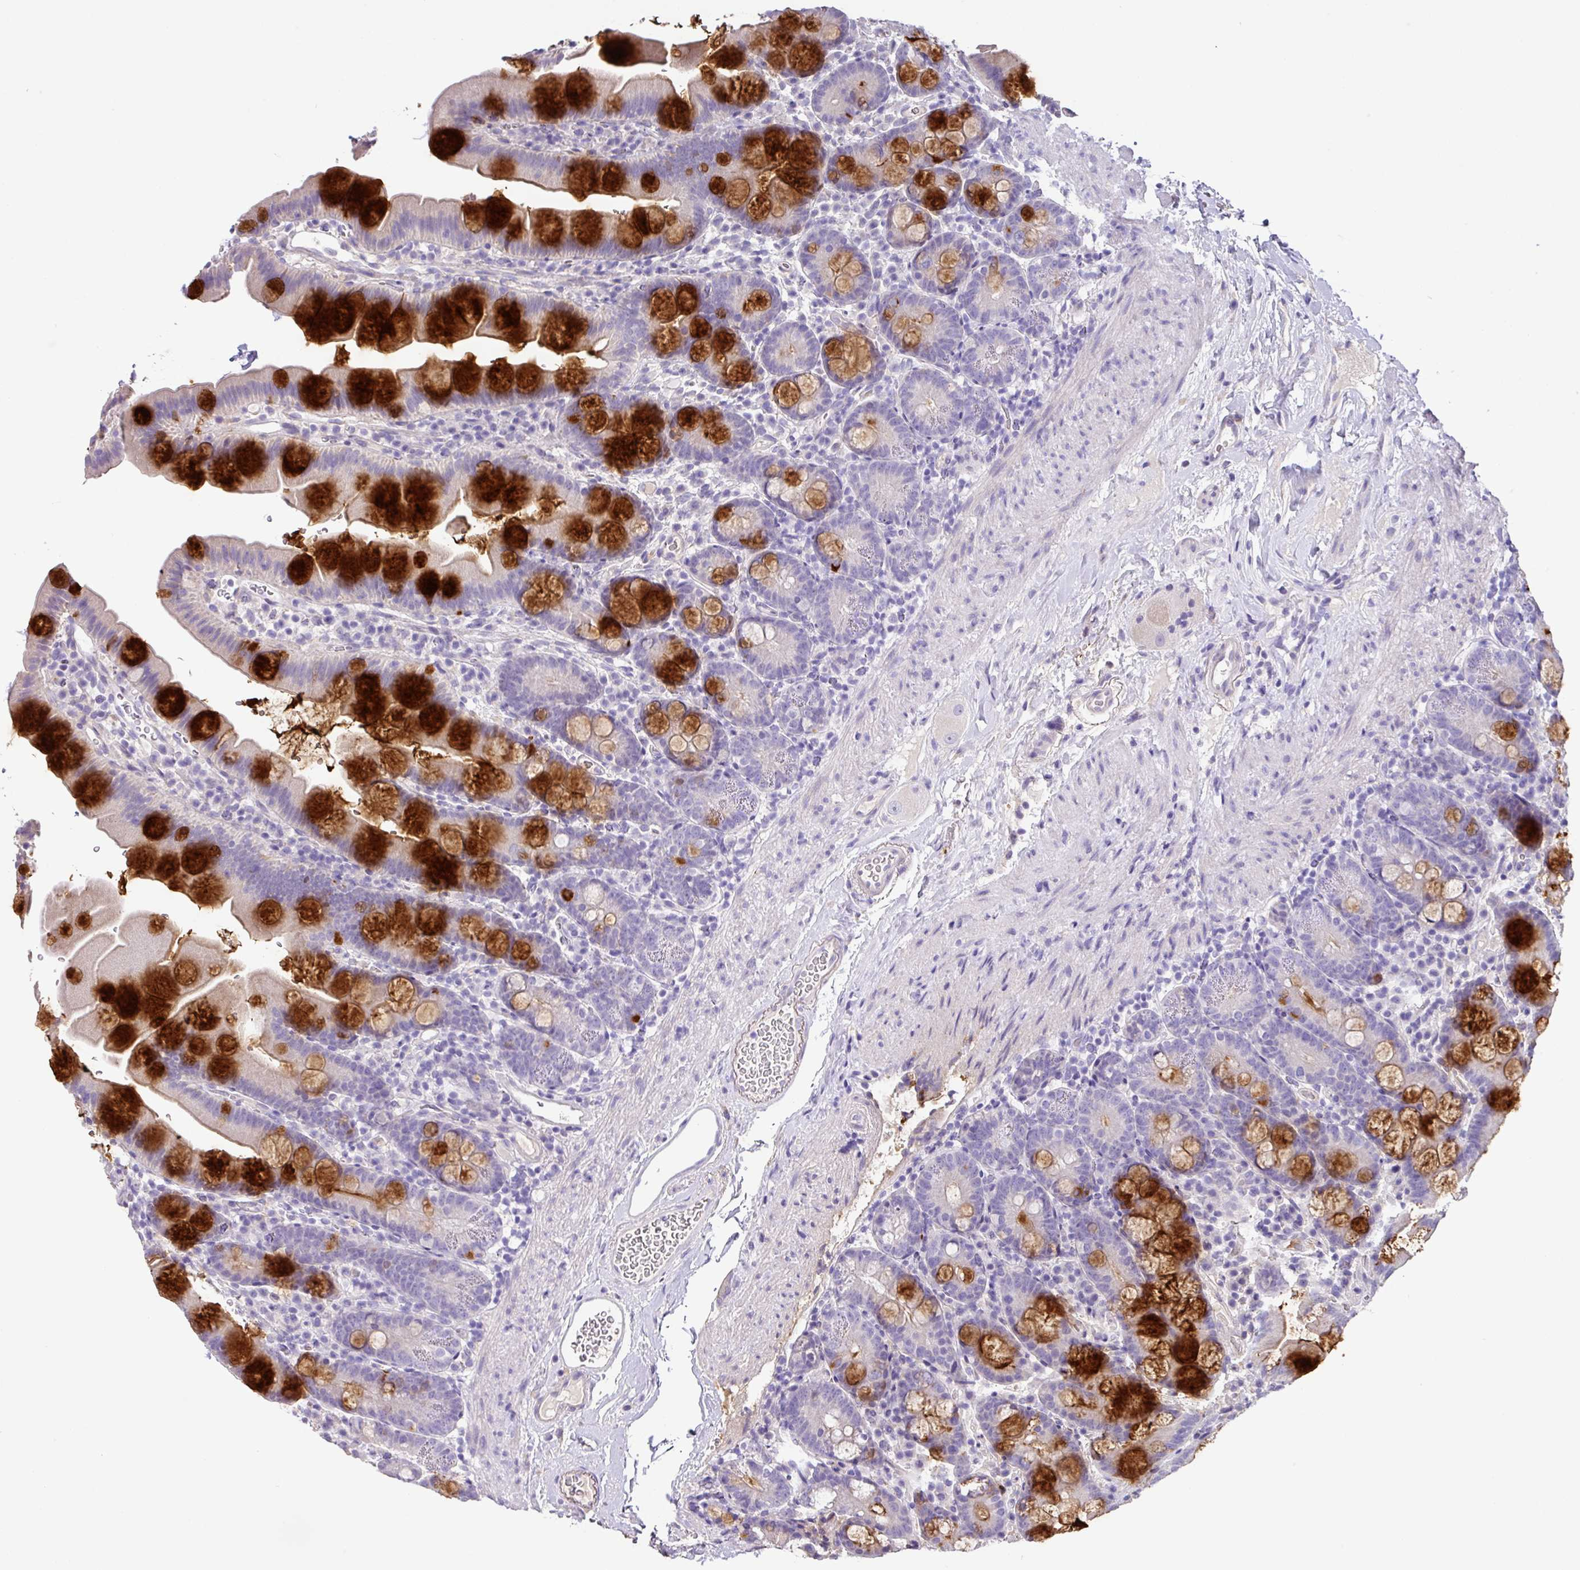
{"staining": {"intensity": "strong", "quantity": "25%-75%", "location": "cytoplasmic/membranous"}, "tissue": "small intestine", "cell_type": "Glandular cells", "image_type": "normal", "snomed": [{"axis": "morphology", "description": "Normal tissue, NOS"}, {"axis": "topography", "description": "Small intestine"}], "caption": "This photomicrograph reveals unremarkable small intestine stained with IHC to label a protein in brown. The cytoplasmic/membranous of glandular cells show strong positivity for the protein. Nuclei are counter-stained blue.", "gene": "ZG16", "patient": {"sex": "female", "age": 68}}